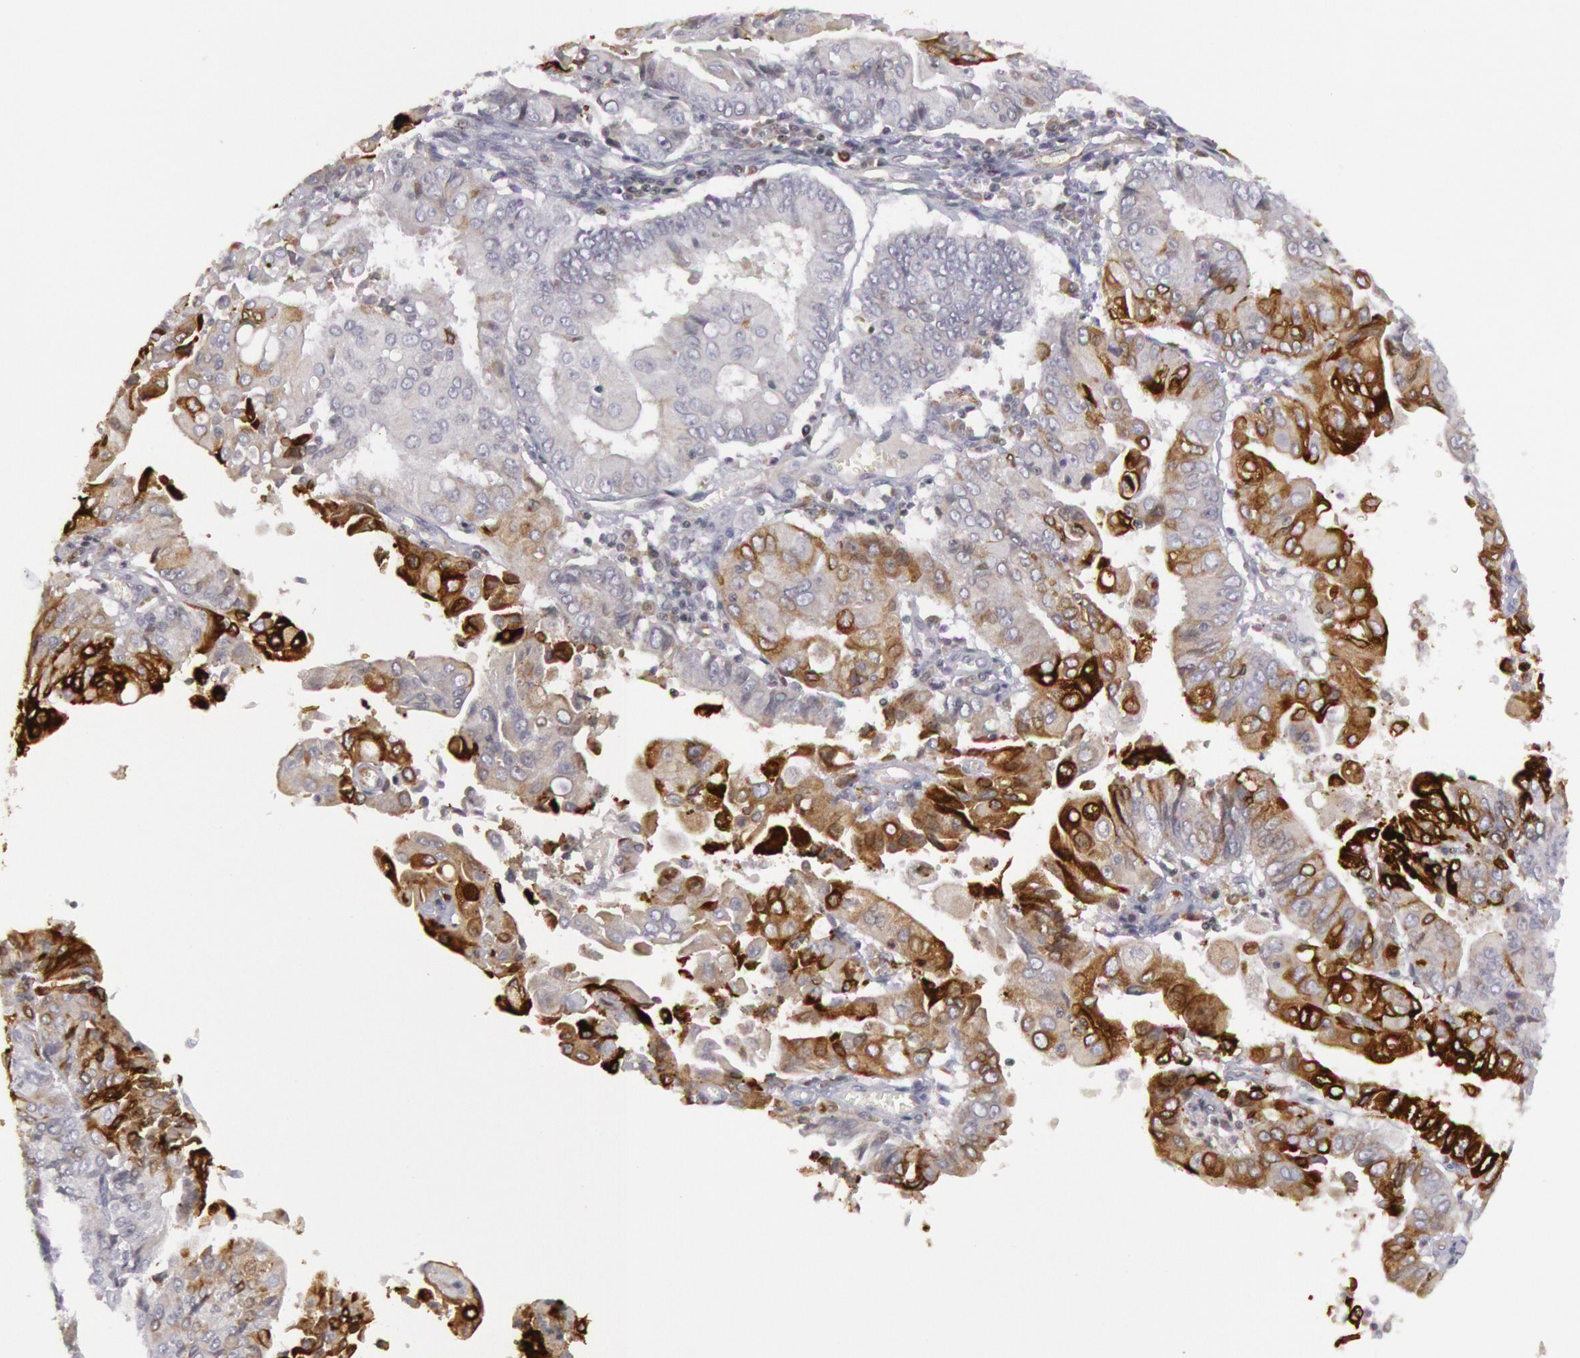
{"staining": {"intensity": "strong", "quantity": "25%-75%", "location": "cytoplasmic/membranous"}, "tissue": "endometrial cancer", "cell_type": "Tumor cells", "image_type": "cancer", "snomed": [{"axis": "morphology", "description": "Adenocarcinoma, NOS"}, {"axis": "topography", "description": "Endometrium"}], "caption": "Protein staining of endometrial cancer (adenocarcinoma) tissue displays strong cytoplasmic/membranous positivity in about 25%-75% of tumor cells.", "gene": "PTGS2", "patient": {"sex": "female", "age": 75}}